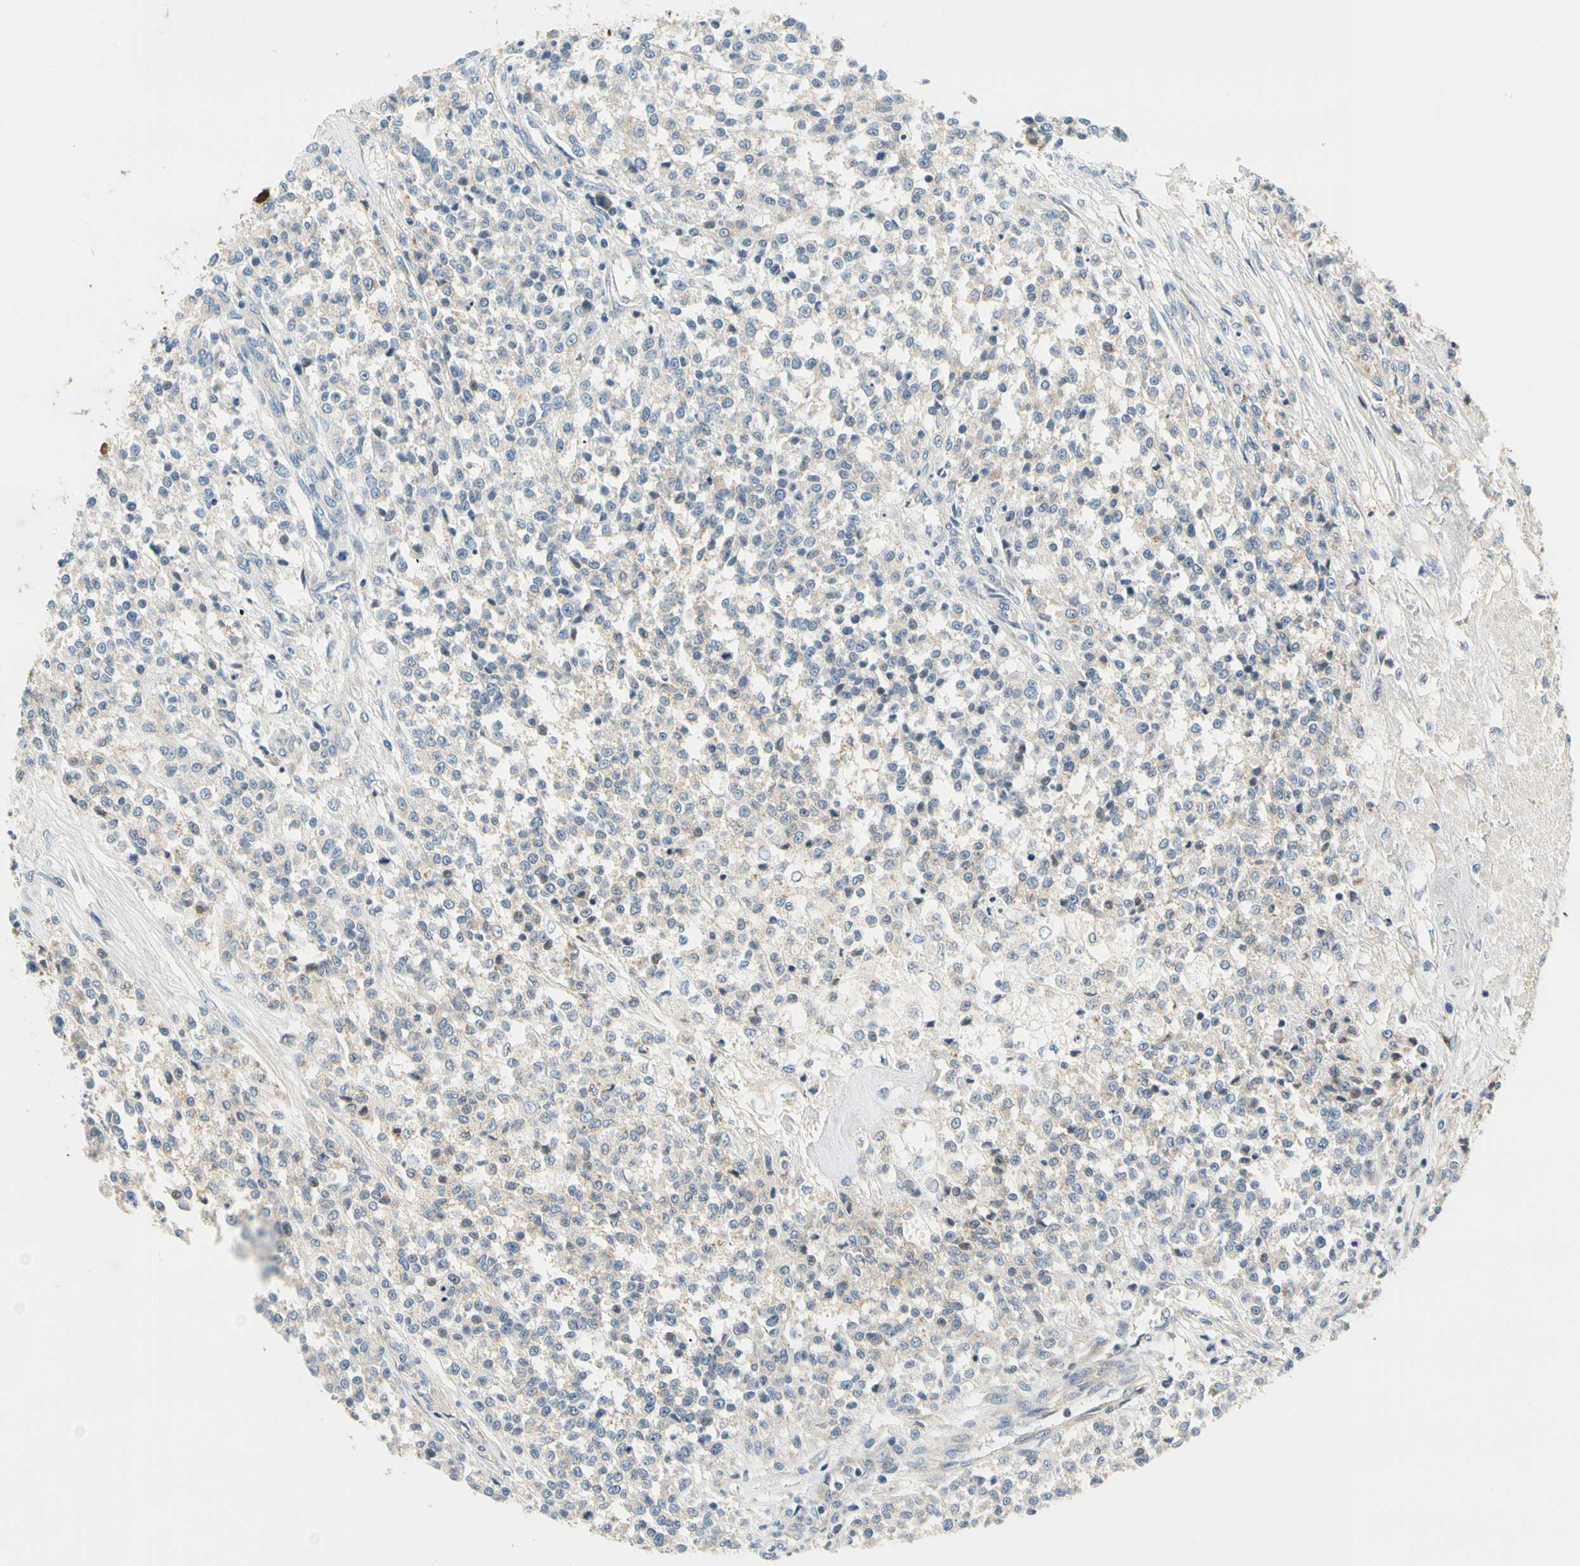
{"staining": {"intensity": "weak", "quantity": "25%-75%", "location": "cytoplasmic/membranous"}, "tissue": "testis cancer", "cell_type": "Tumor cells", "image_type": "cancer", "snomed": [{"axis": "morphology", "description": "Seminoma, NOS"}, {"axis": "topography", "description": "Testis"}], "caption": "Protein analysis of seminoma (testis) tissue displays weak cytoplasmic/membranous staining in approximately 25%-75% of tumor cells.", "gene": "LRRC47", "patient": {"sex": "male", "age": 59}}